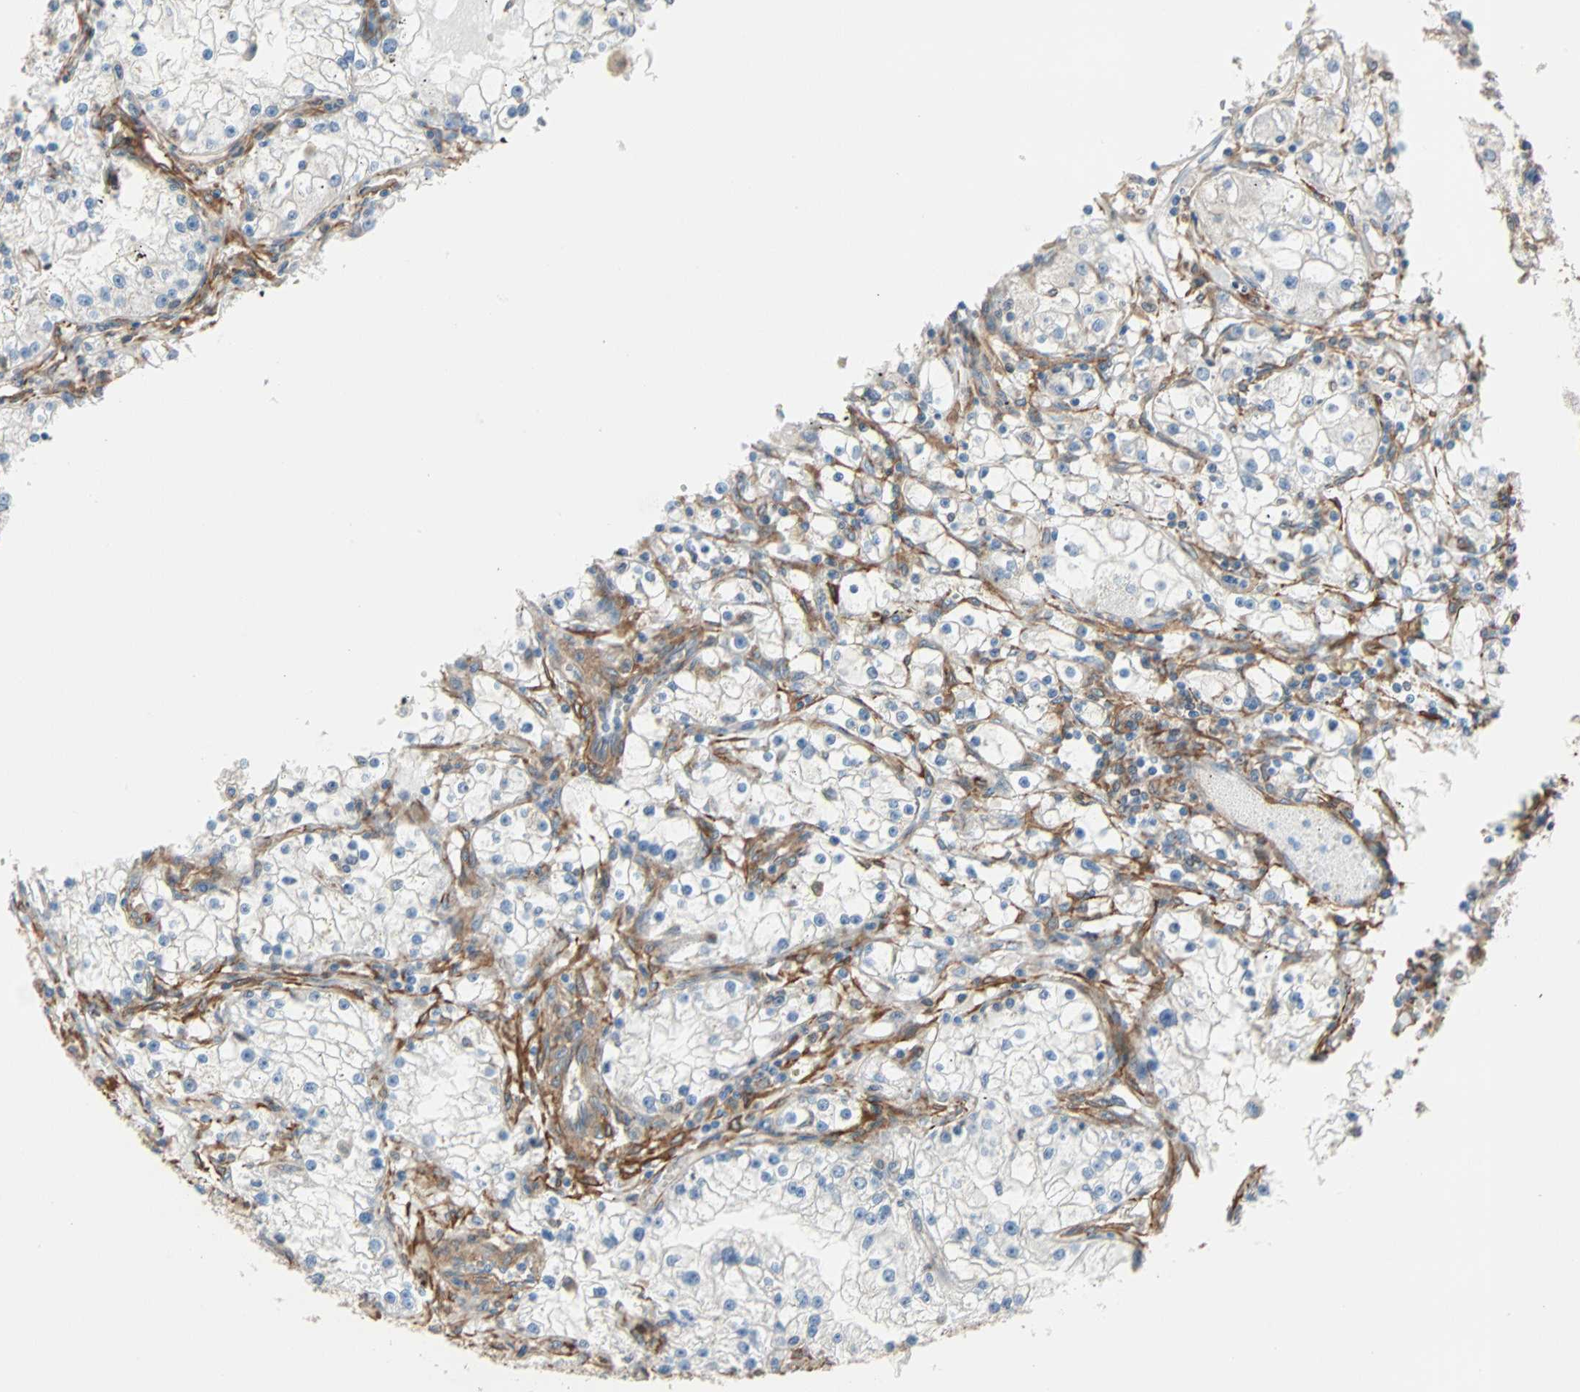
{"staining": {"intensity": "negative", "quantity": "none", "location": "none"}, "tissue": "renal cancer", "cell_type": "Tumor cells", "image_type": "cancer", "snomed": [{"axis": "morphology", "description": "Adenocarcinoma, NOS"}, {"axis": "topography", "description": "Kidney"}], "caption": "Protein analysis of adenocarcinoma (renal) reveals no significant staining in tumor cells.", "gene": "EPB41L2", "patient": {"sex": "male", "age": 56}}